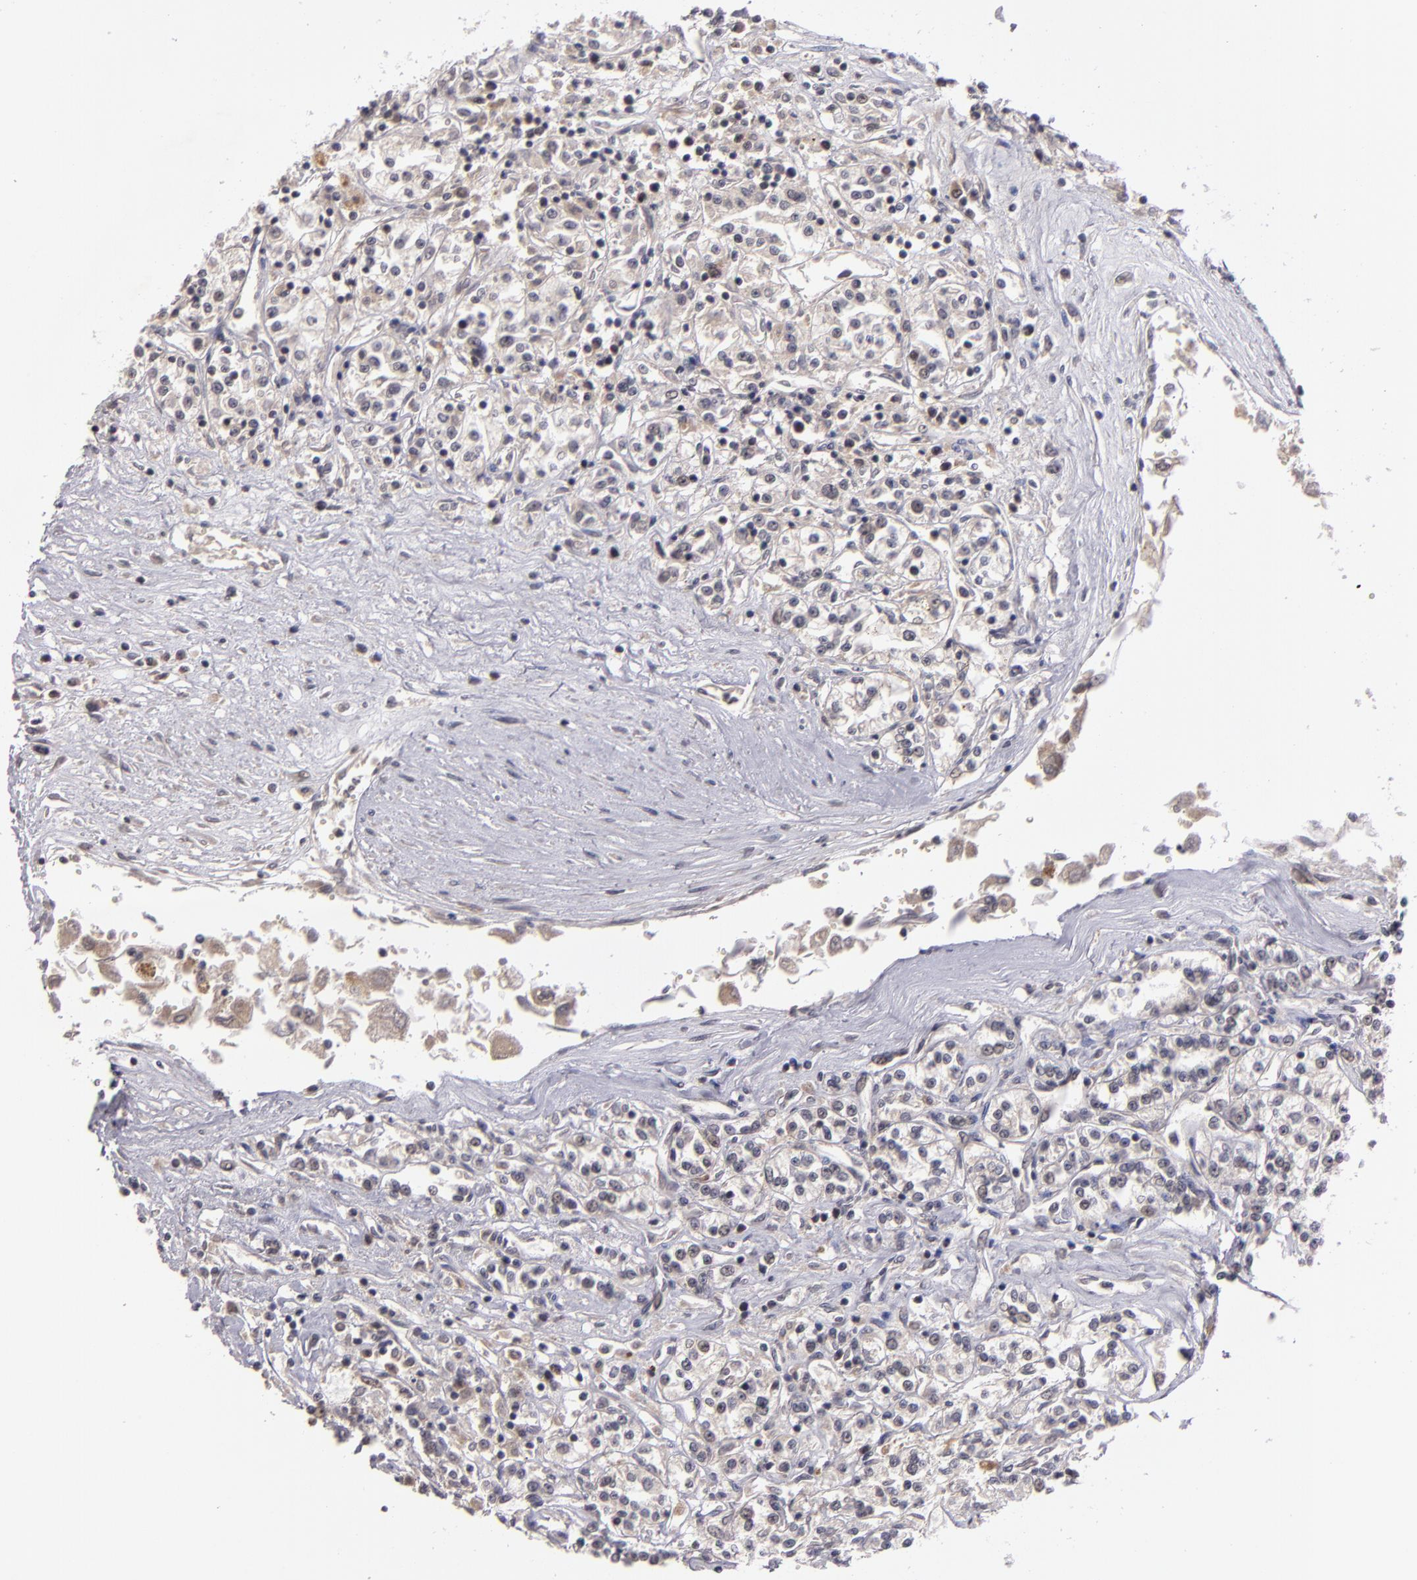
{"staining": {"intensity": "weak", "quantity": "25%-75%", "location": "cytoplasmic/membranous"}, "tissue": "renal cancer", "cell_type": "Tumor cells", "image_type": "cancer", "snomed": [{"axis": "morphology", "description": "Adenocarcinoma, NOS"}, {"axis": "topography", "description": "Kidney"}], "caption": "Approximately 25%-75% of tumor cells in renal adenocarcinoma reveal weak cytoplasmic/membranous protein expression as visualized by brown immunohistochemical staining.", "gene": "CDC7", "patient": {"sex": "female", "age": 76}}